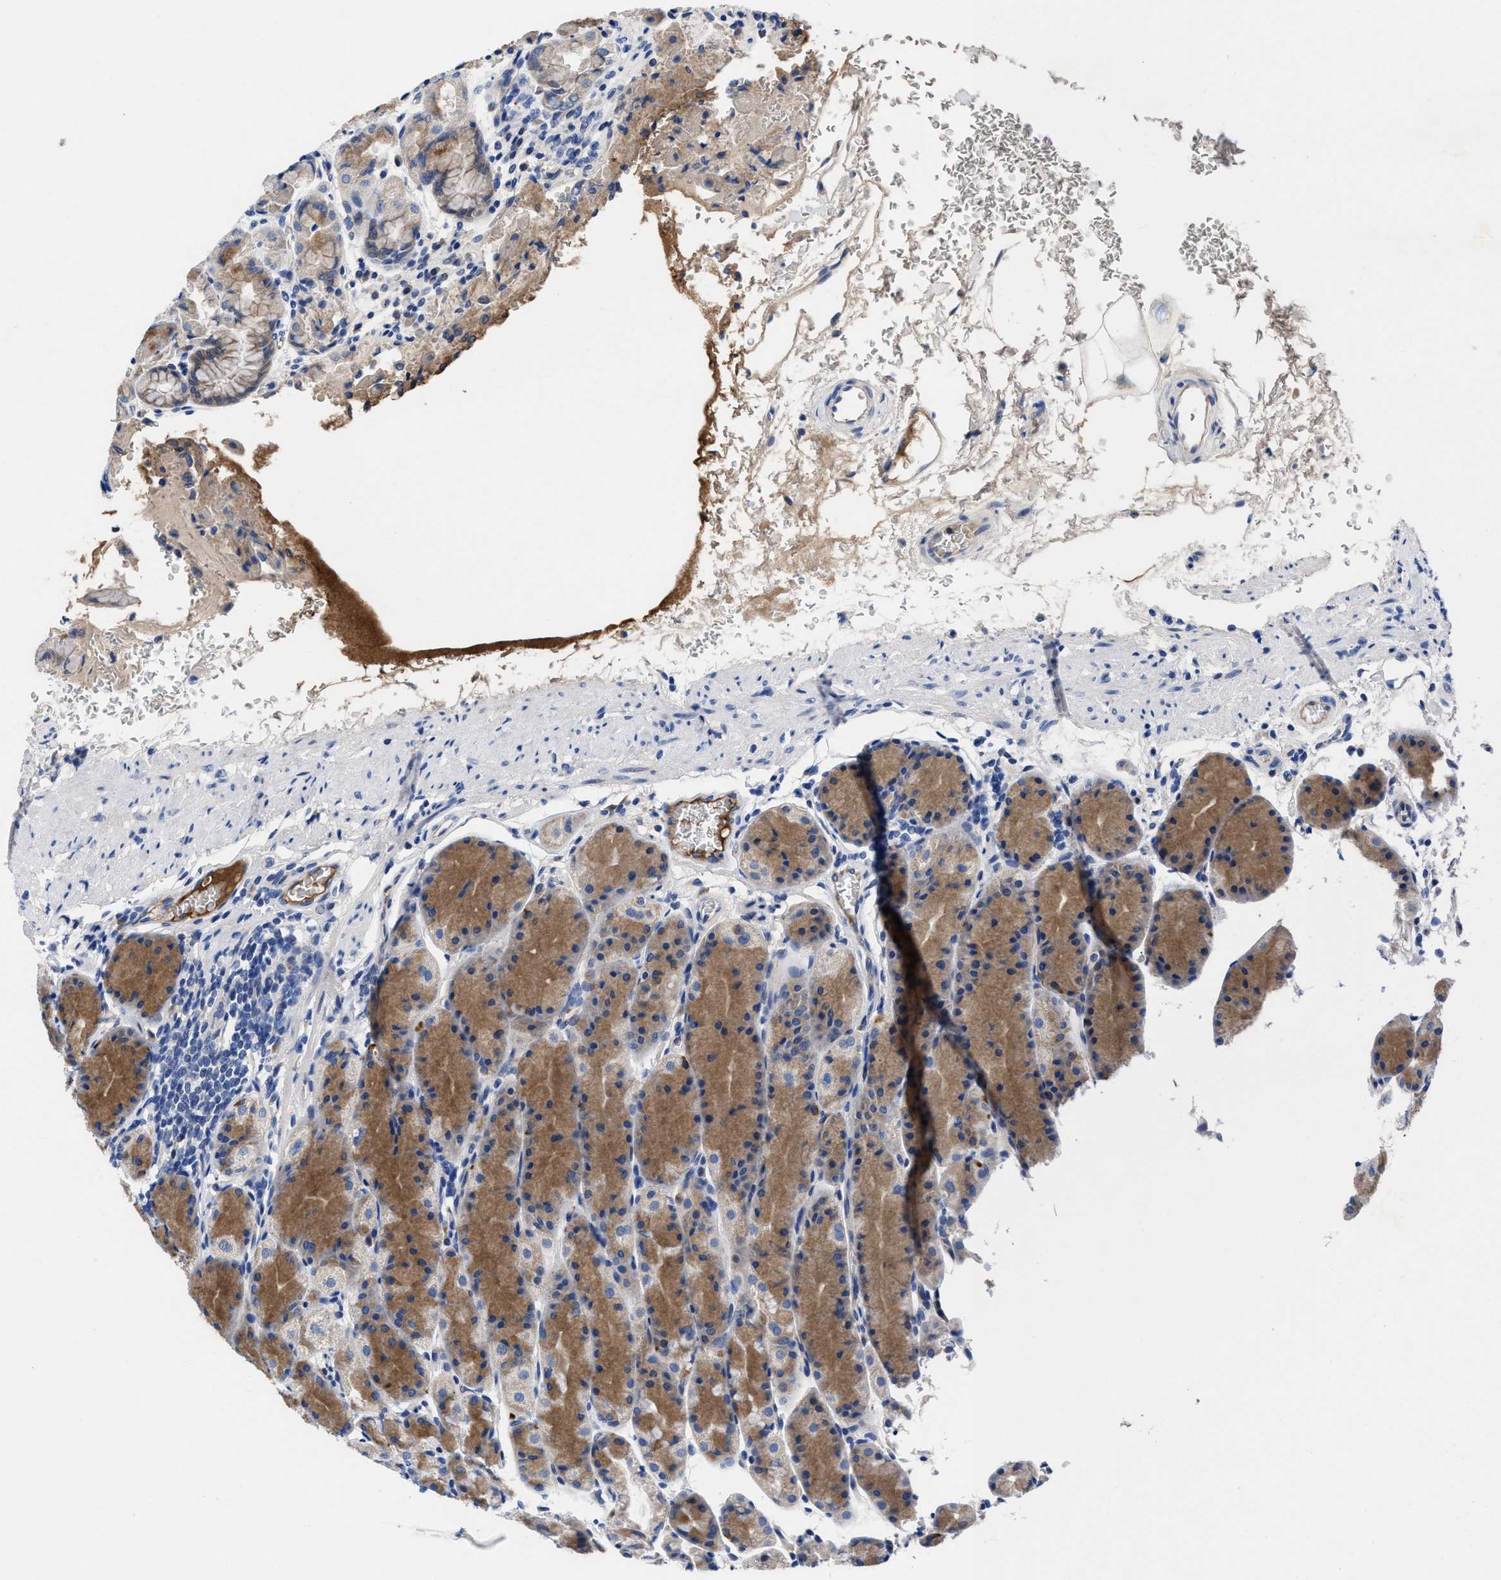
{"staining": {"intensity": "moderate", "quantity": "25%-75%", "location": "cytoplasmic/membranous"}, "tissue": "stomach", "cell_type": "Glandular cells", "image_type": "normal", "snomed": [{"axis": "morphology", "description": "Normal tissue, NOS"}, {"axis": "topography", "description": "Stomach"}], "caption": "The photomicrograph displays immunohistochemical staining of unremarkable stomach. There is moderate cytoplasmic/membranous staining is appreciated in about 25%-75% of glandular cells.", "gene": "DHRS13", "patient": {"sex": "male", "age": 42}}